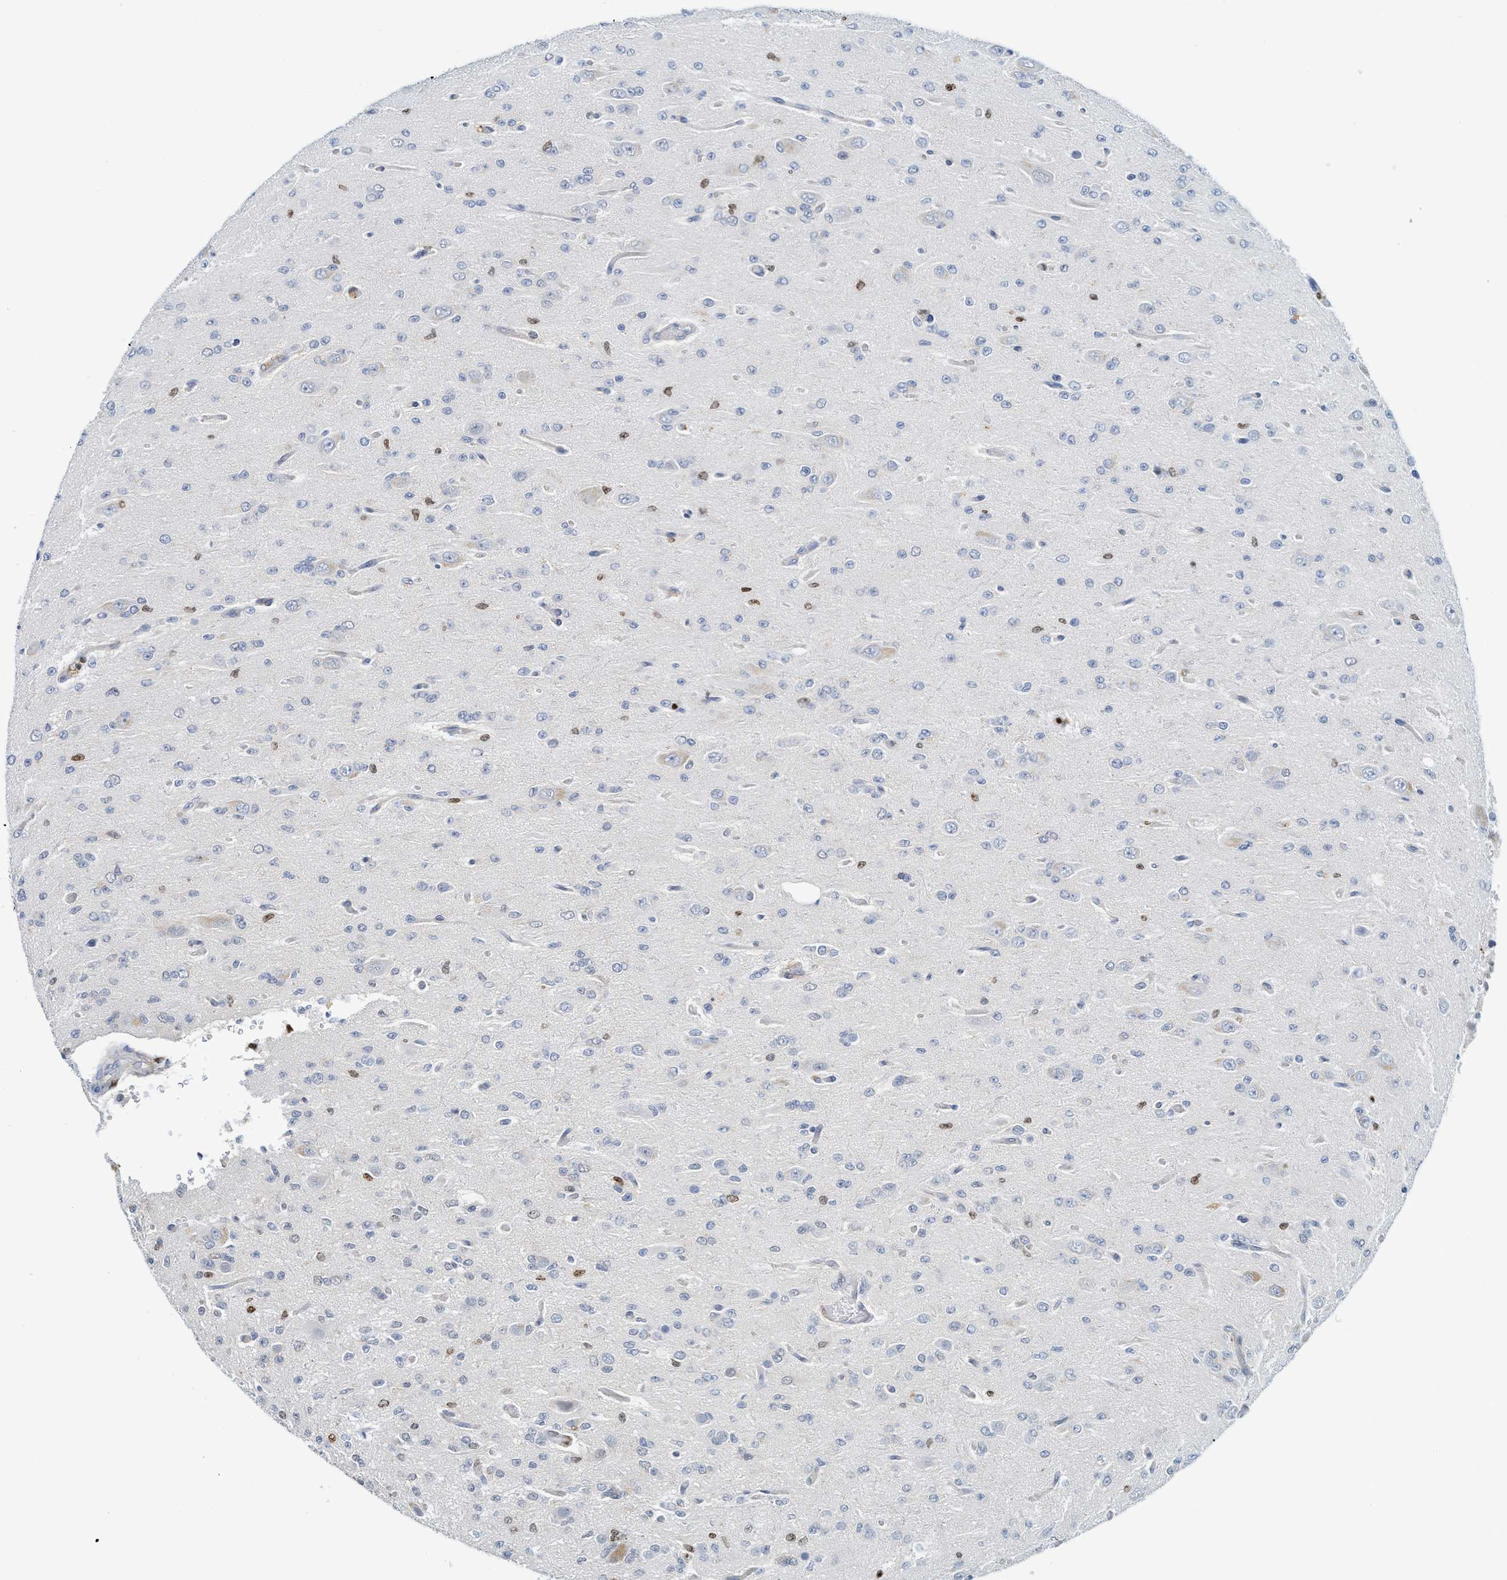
{"staining": {"intensity": "moderate", "quantity": "<25%", "location": "nuclear"}, "tissue": "glioma", "cell_type": "Tumor cells", "image_type": "cancer", "snomed": [{"axis": "morphology", "description": "Glioma, malignant, Low grade"}, {"axis": "topography", "description": "Brain"}], "caption": "DAB immunohistochemical staining of glioma displays moderate nuclear protein positivity in approximately <25% of tumor cells. (DAB (3,3'-diaminobenzidine) IHC with brightfield microscopy, high magnification).", "gene": "SH3D19", "patient": {"sex": "male", "age": 38}}